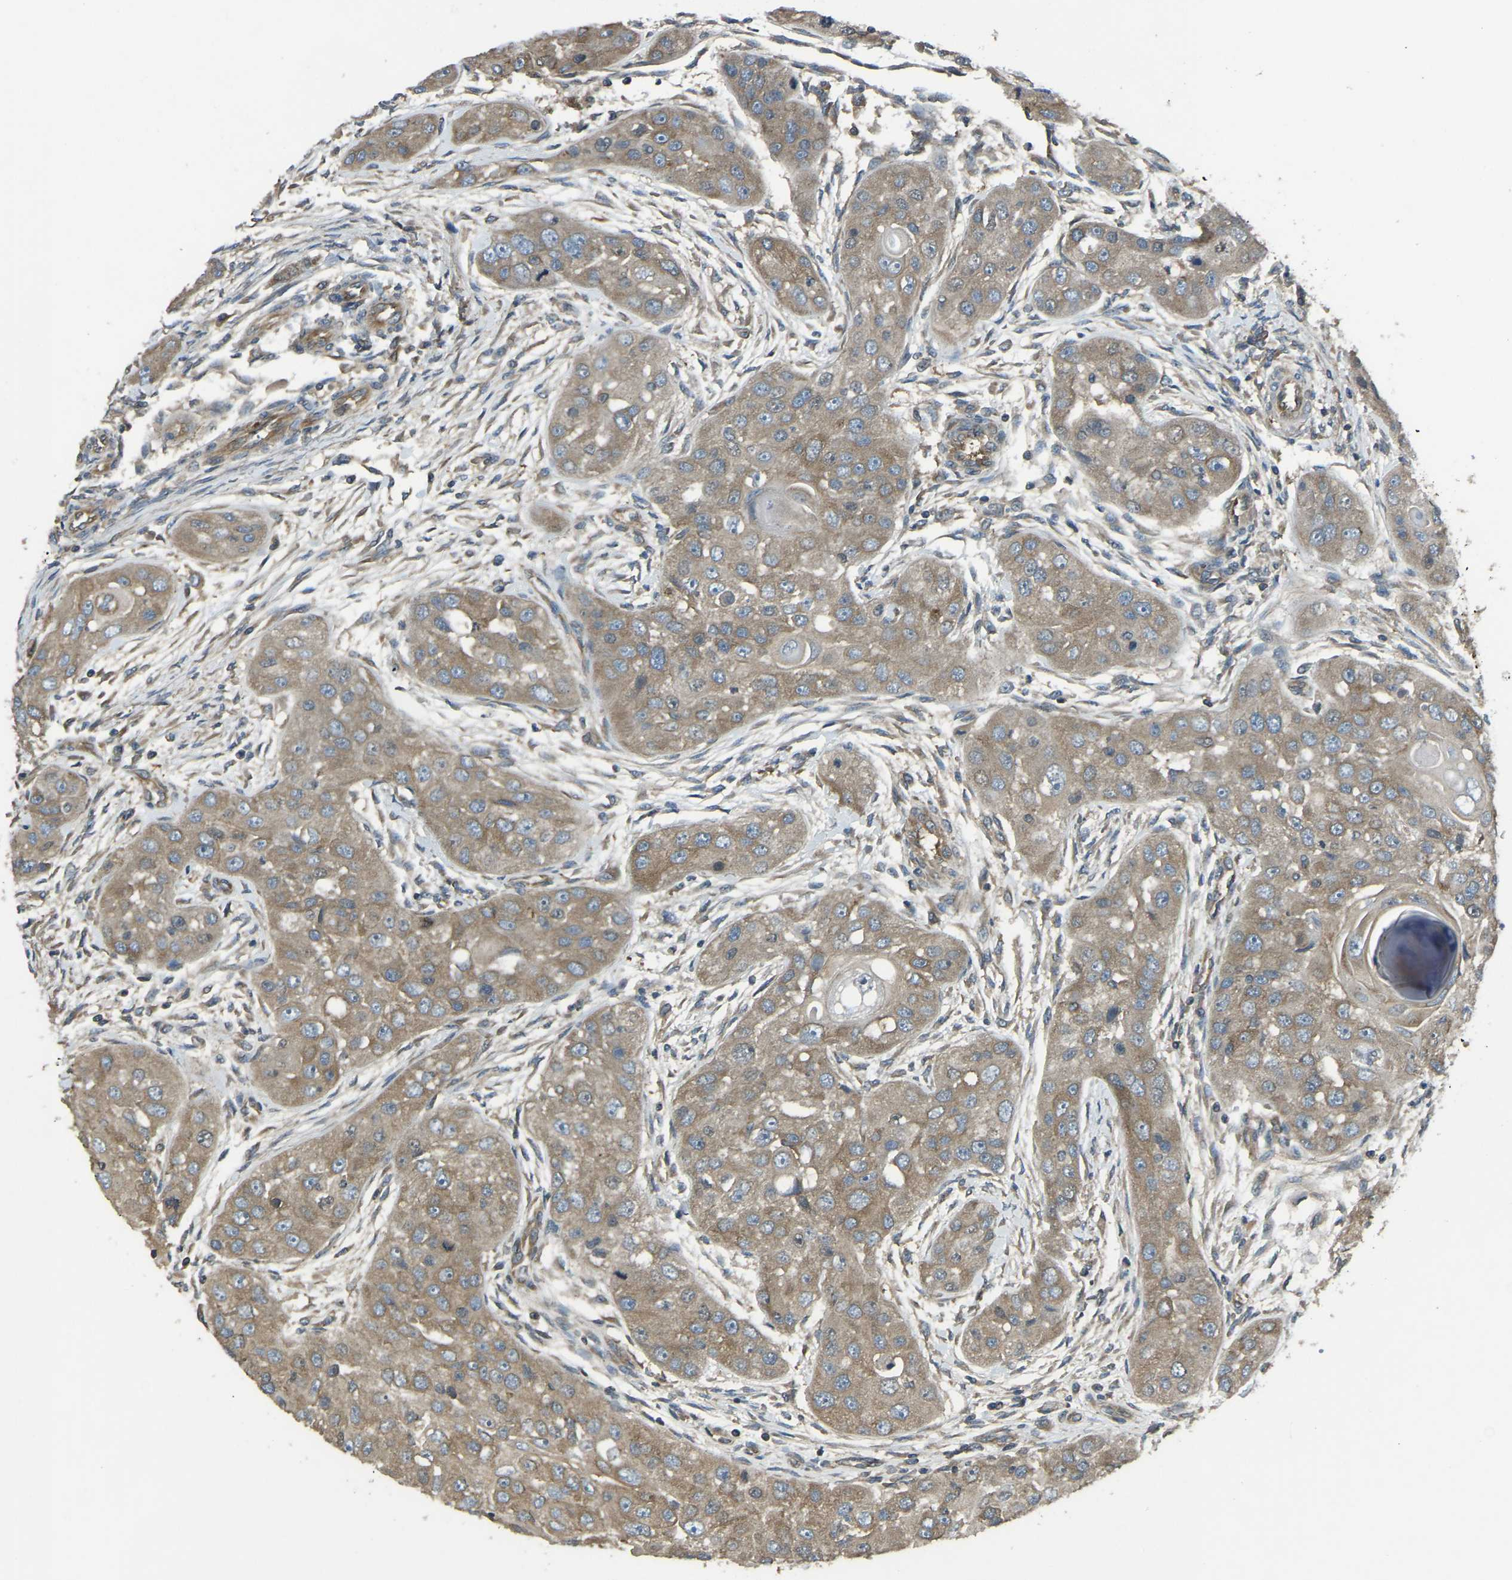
{"staining": {"intensity": "moderate", "quantity": ">75%", "location": "cytoplasmic/membranous"}, "tissue": "head and neck cancer", "cell_type": "Tumor cells", "image_type": "cancer", "snomed": [{"axis": "morphology", "description": "Normal tissue, NOS"}, {"axis": "morphology", "description": "Squamous cell carcinoma, NOS"}, {"axis": "topography", "description": "Skeletal muscle"}, {"axis": "topography", "description": "Head-Neck"}], "caption": "Protein analysis of head and neck cancer tissue displays moderate cytoplasmic/membranous expression in approximately >75% of tumor cells. The staining was performed using DAB (3,3'-diaminobenzidine), with brown indicating positive protein expression. Nuclei are stained blue with hematoxylin.", "gene": "AIMP1", "patient": {"sex": "male", "age": 51}}